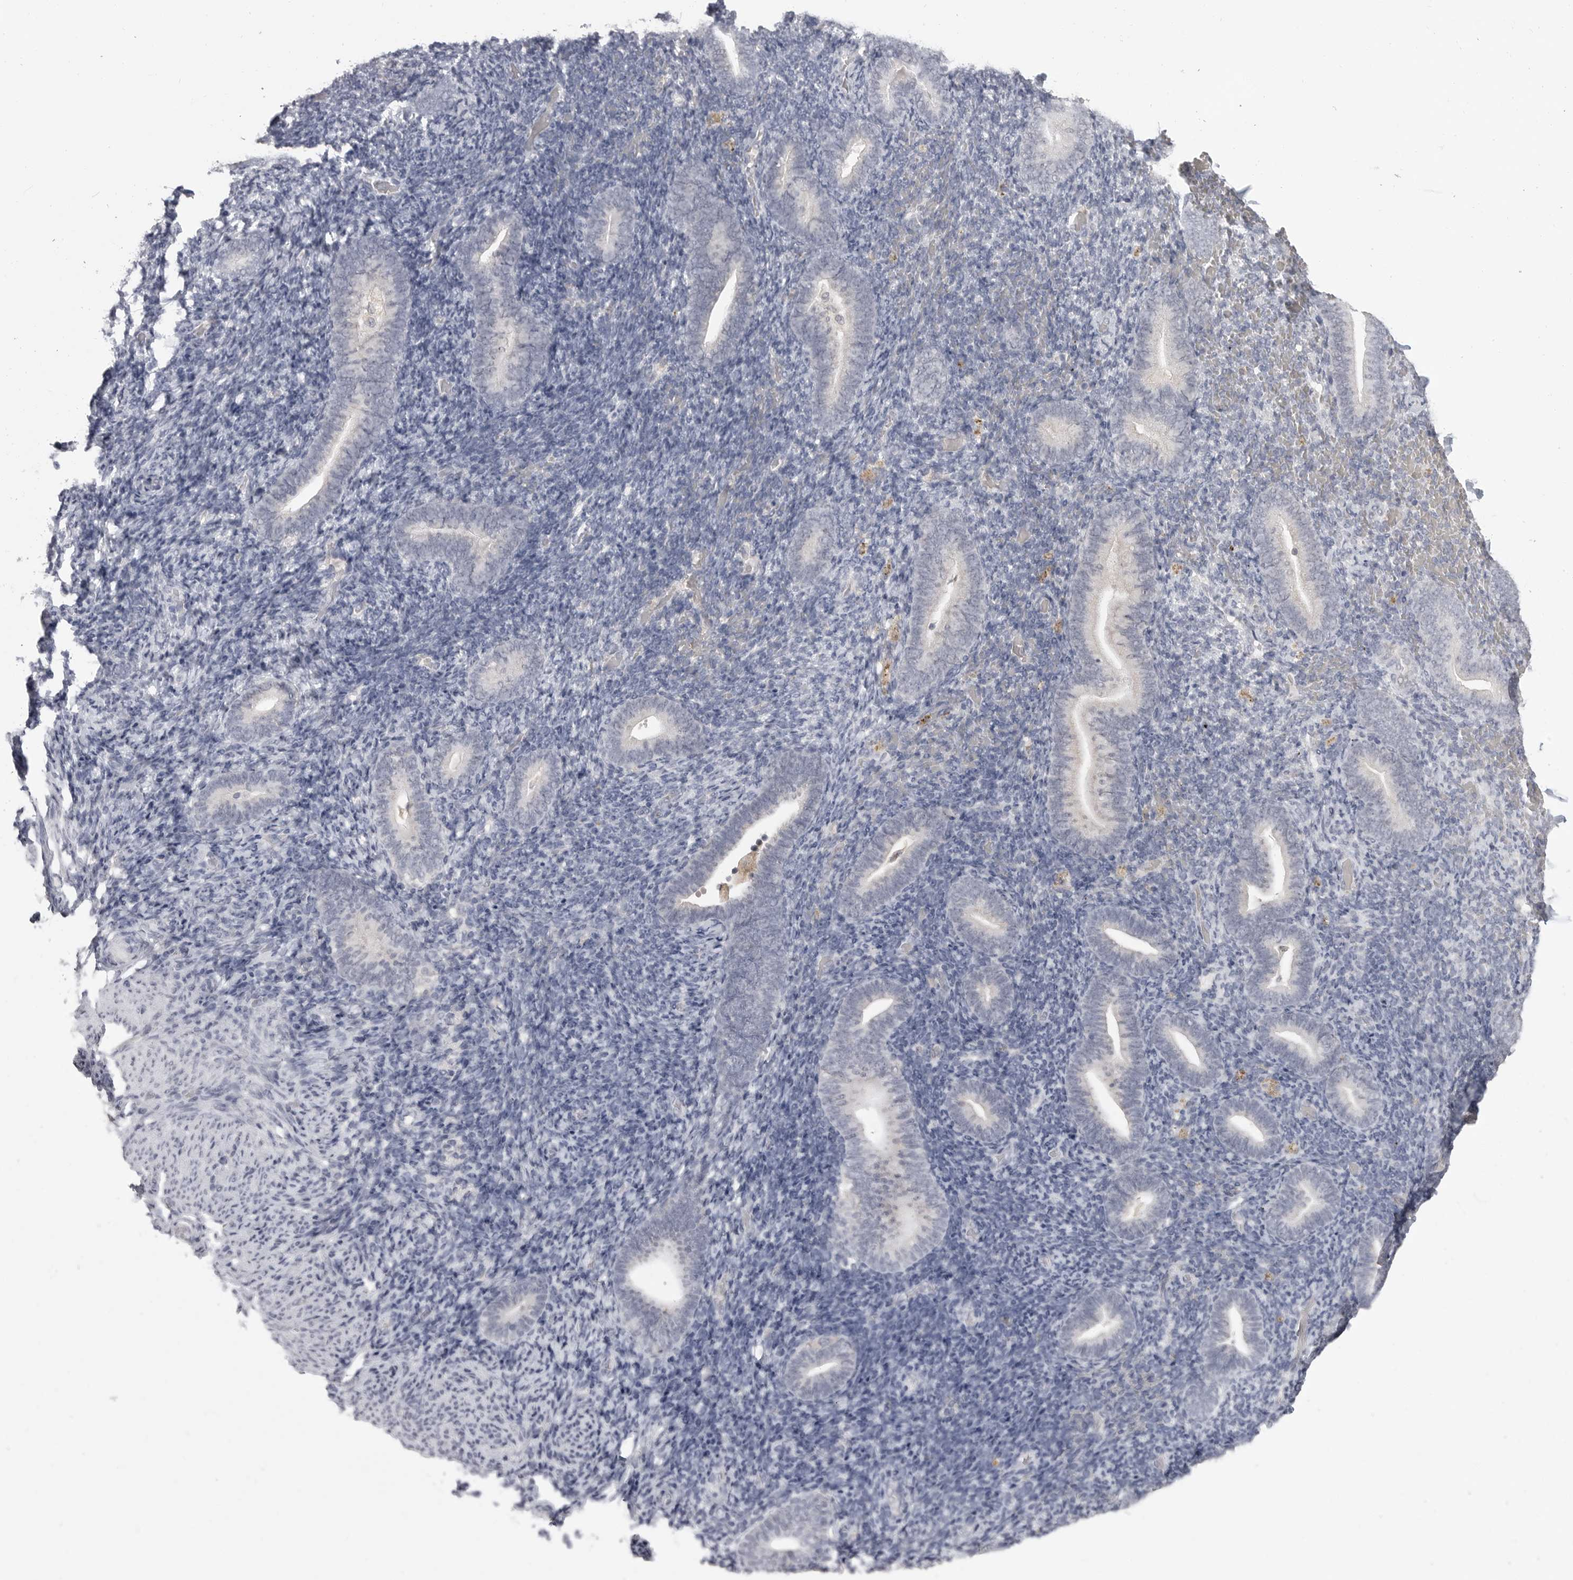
{"staining": {"intensity": "negative", "quantity": "none", "location": "none"}, "tissue": "endometrium", "cell_type": "Cells in endometrial stroma", "image_type": "normal", "snomed": [{"axis": "morphology", "description": "Normal tissue, NOS"}, {"axis": "topography", "description": "Endometrium"}], "caption": "The immunohistochemistry micrograph has no significant positivity in cells in endometrial stroma of endometrium.", "gene": "IFNGR1", "patient": {"sex": "female", "age": 51}}